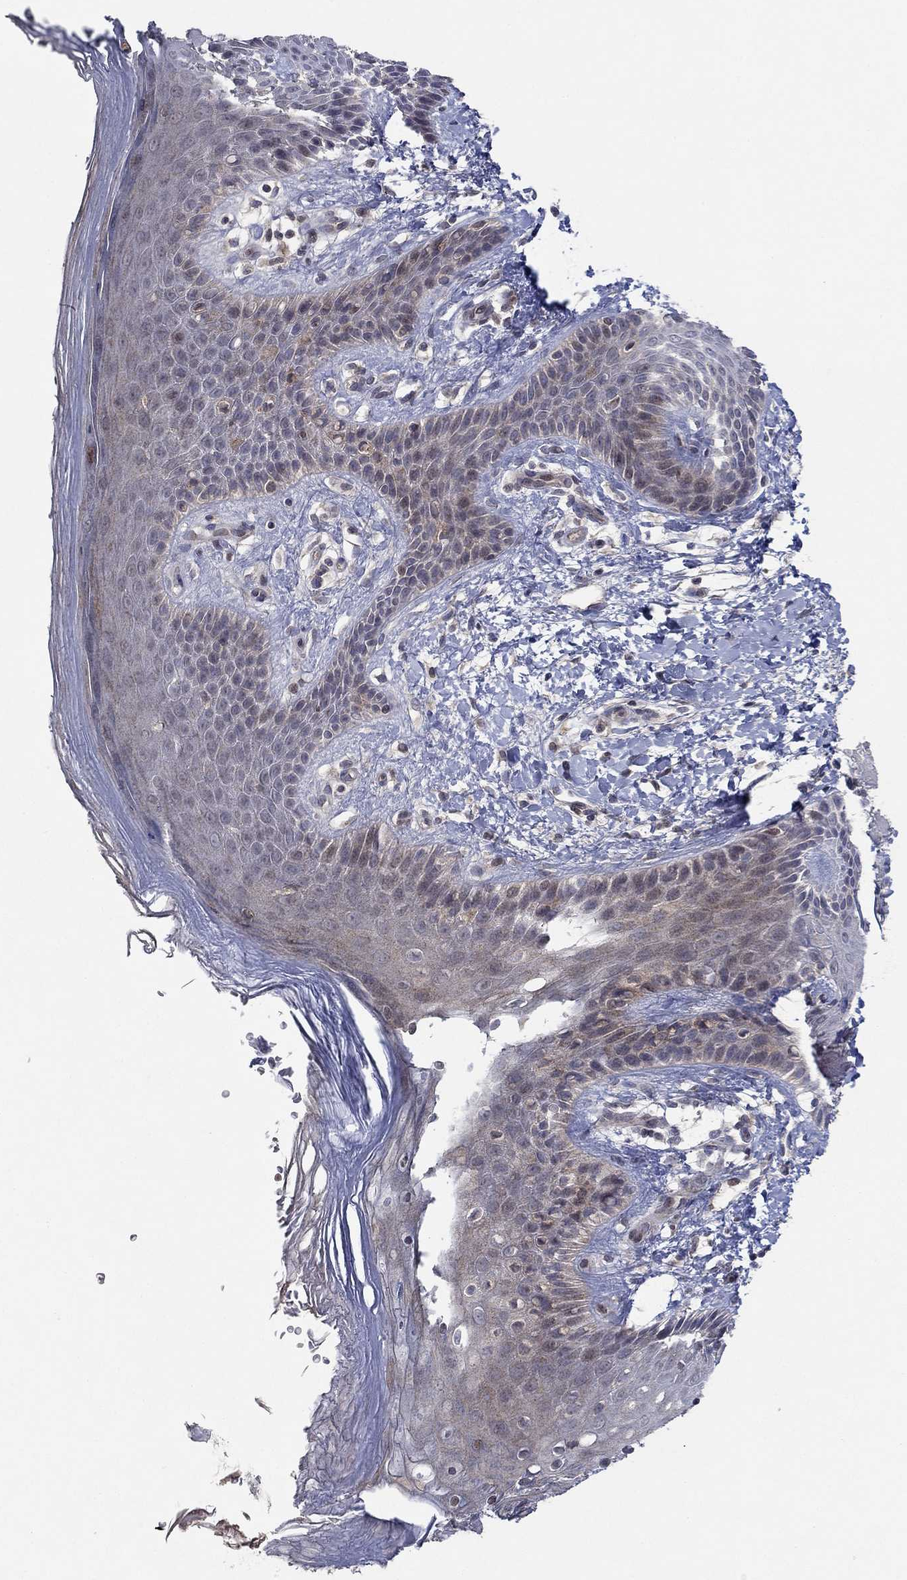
{"staining": {"intensity": "weak", "quantity": "<25%", "location": "cytoplasmic/membranous"}, "tissue": "skin", "cell_type": "Epidermal cells", "image_type": "normal", "snomed": [{"axis": "morphology", "description": "Normal tissue, NOS"}, {"axis": "topography", "description": "Anal"}], "caption": "IHC micrograph of unremarkable skin: human skin stained with DAB (3,3'-diaminobenzidine) reveals no significant protein expression in epidermal cells. The staining is performed using DAB brown chromogen with nuclei counter-stained in using hematoxylin.", "gene": "IL4", "patient": {"sex": "male", "age": 36}}